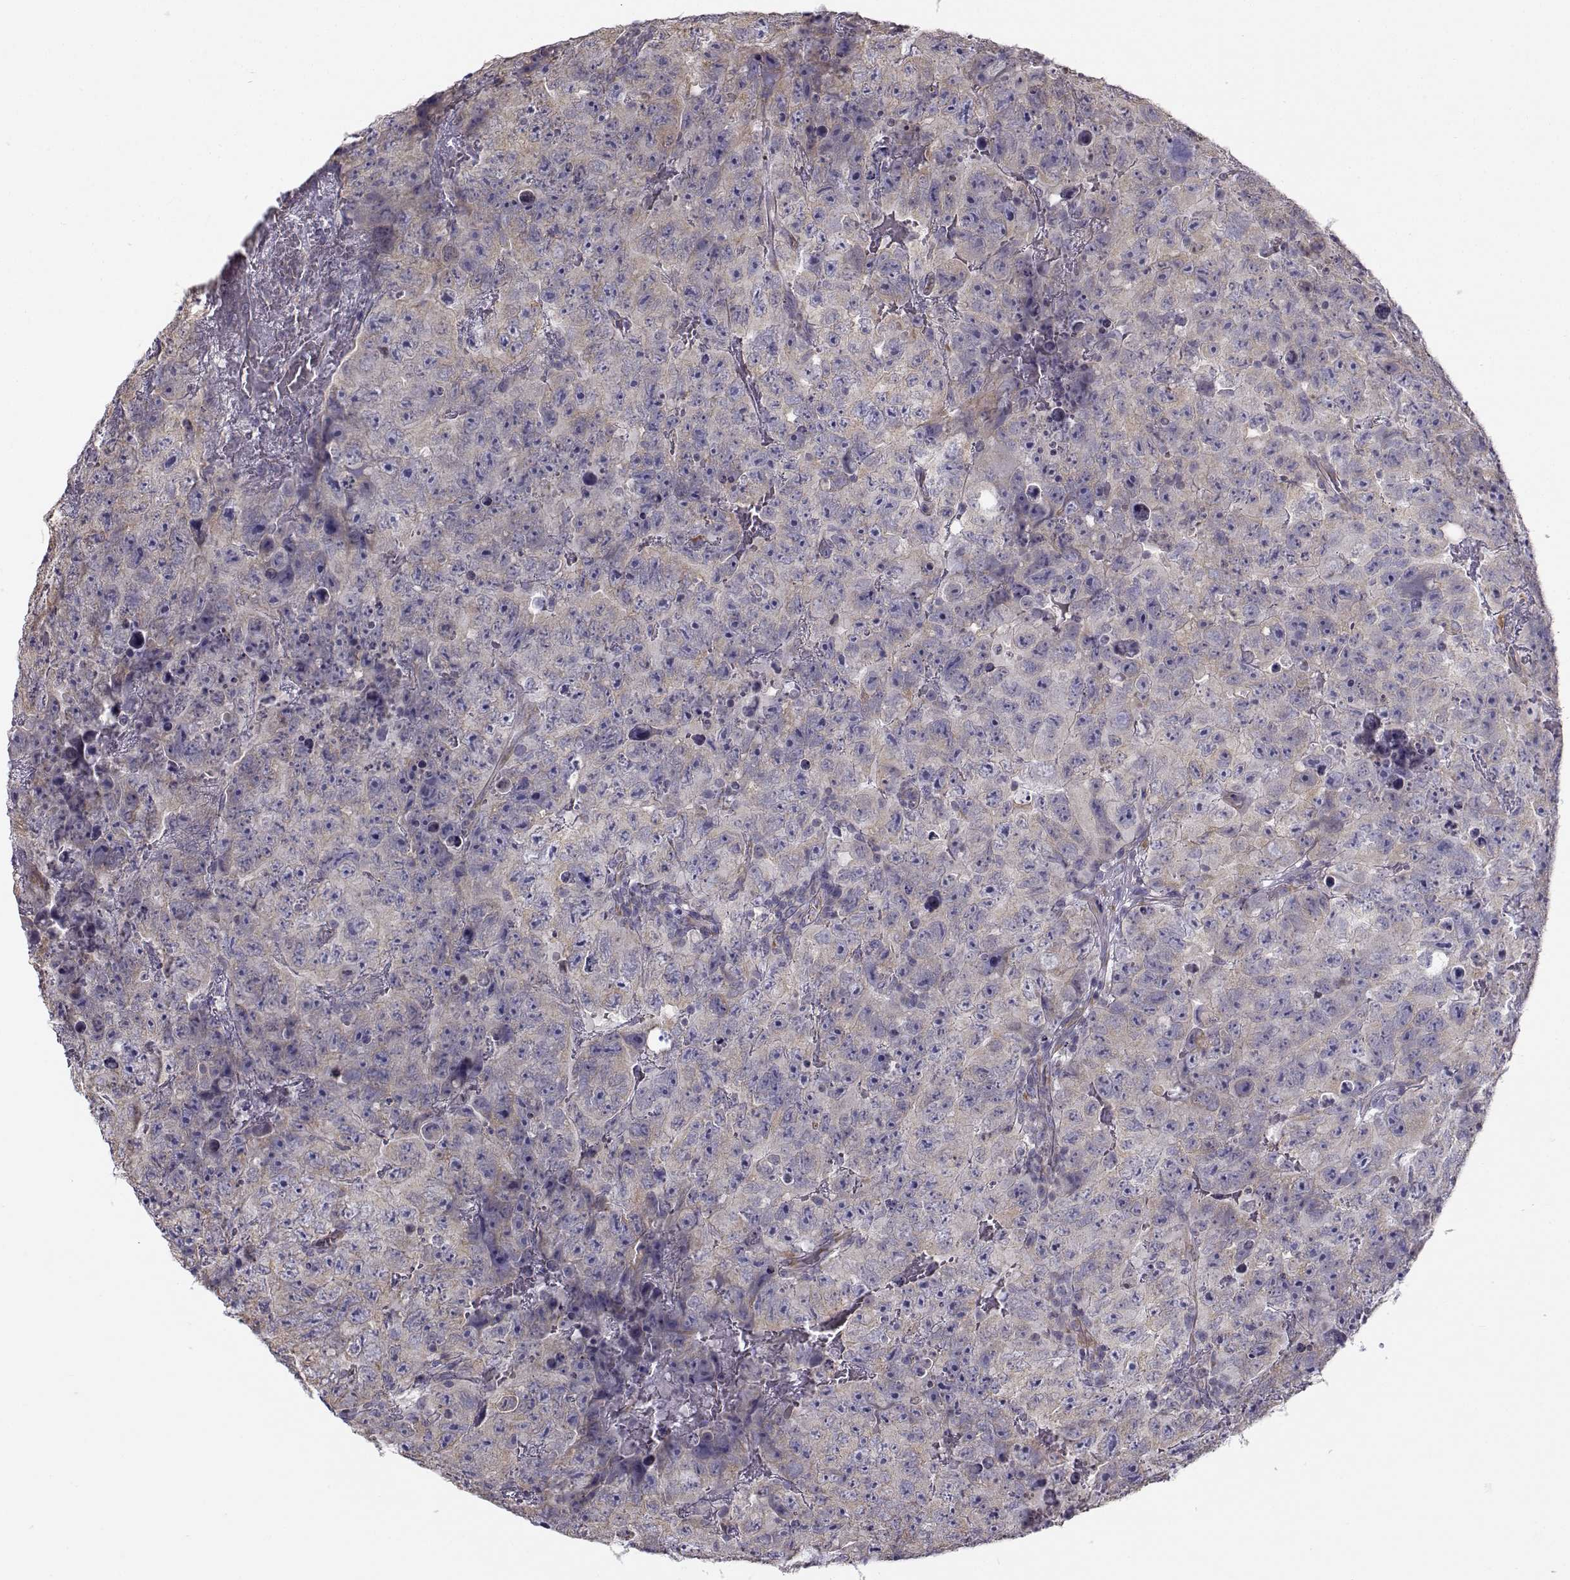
{"staining": {"intensity": "moderate", "quantity": "<25%", "location": "cytoplasmic/membranous"}, "tissue": "testis cancer", "cell_type": "Tumor cells", "image_type": "cancer", "snomed": [{"axis": "morphology", "description": "Carcinoma, Embryonal, NOS"}, {"axis": "topography", "description": "Testis"}], "caption": "Embryonal carcinoma (testis) was stained to show a protein in brown. There is low levels of moderate cytoplasmic/membranous positivity in approximately <25% of tumor cells.", "gene": "BEND6", "patient": {"sex": "male", "age": 24}}